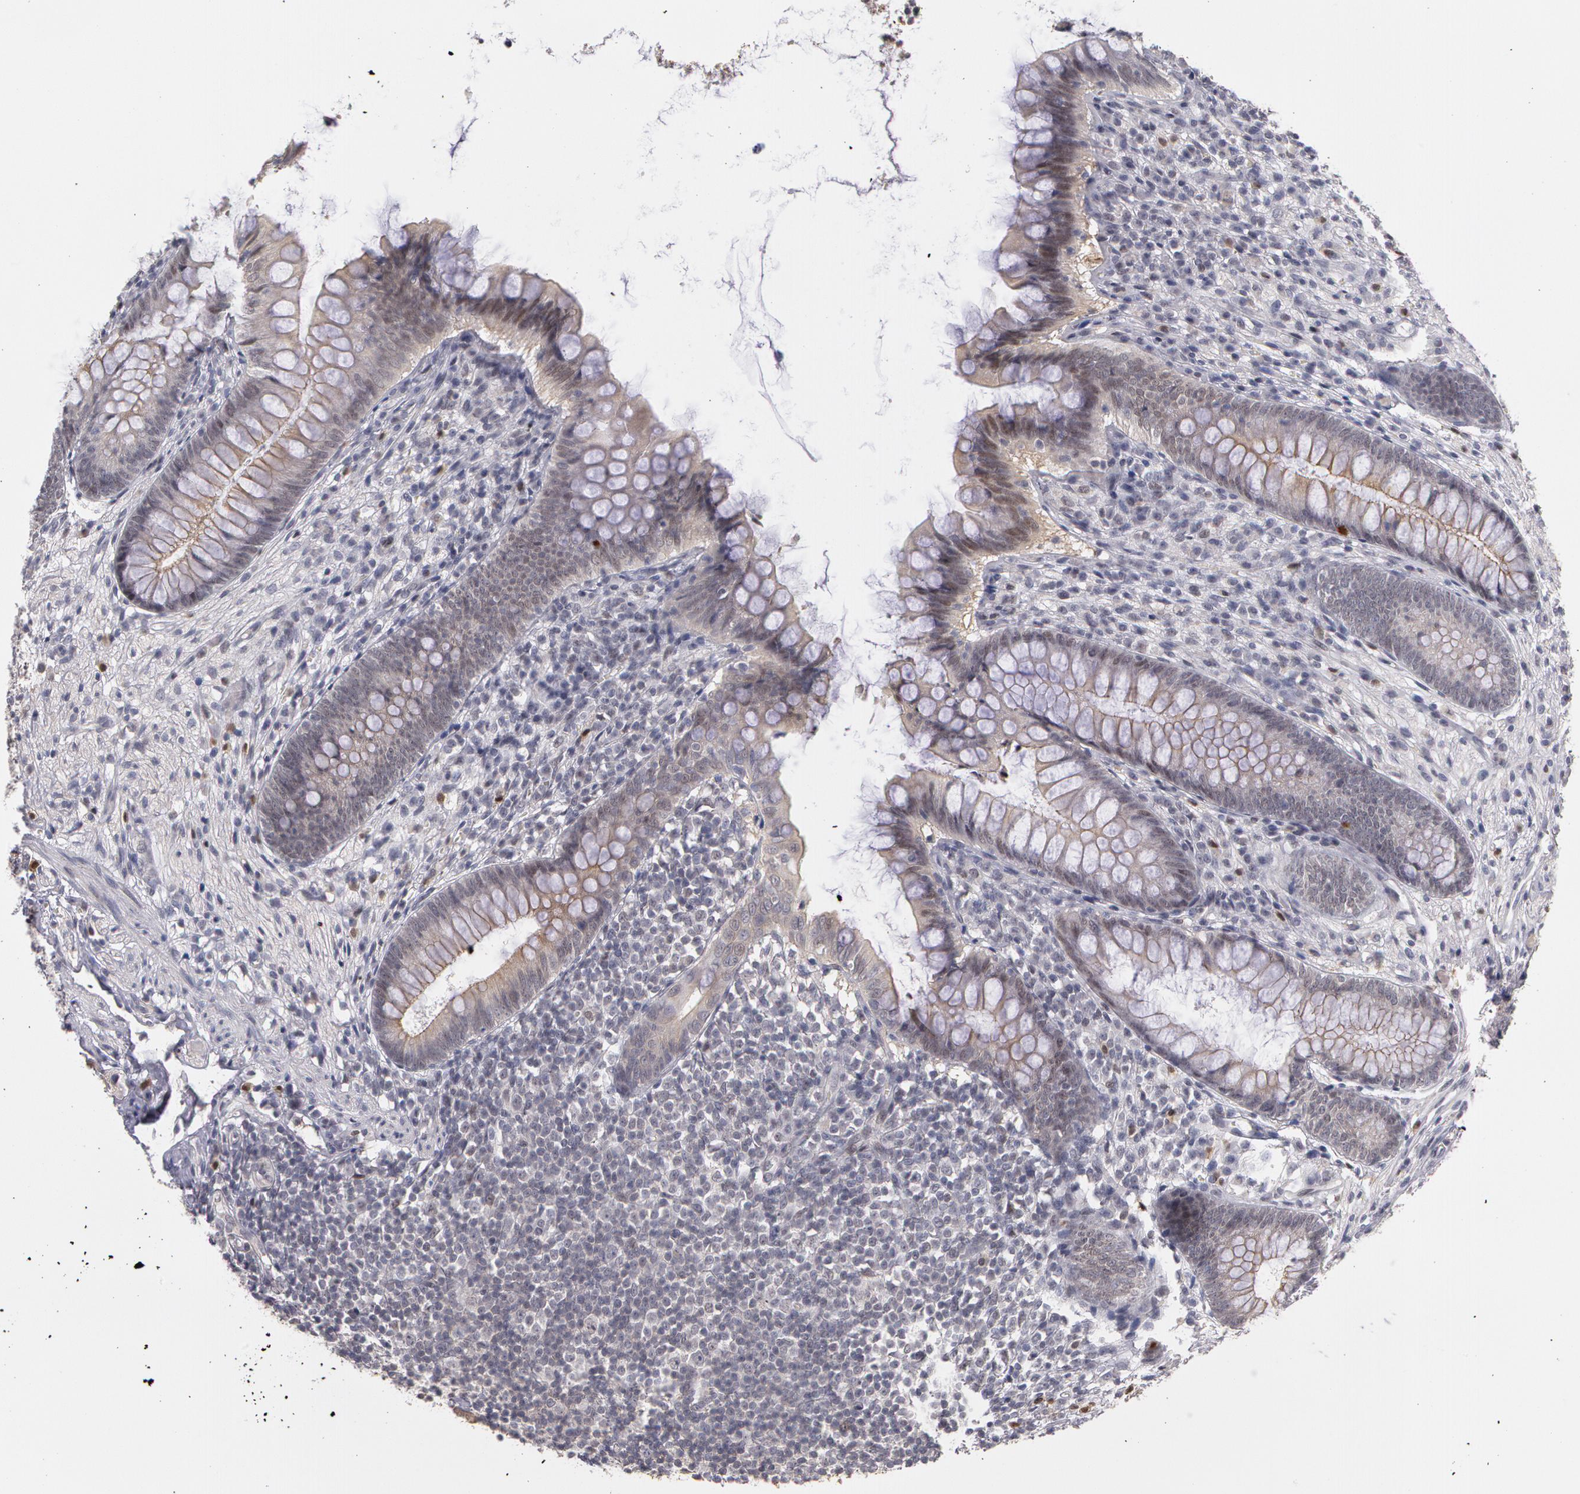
{"staining": {"intensity": "weak", "quantity": "<25%", "location": "nuclear"}, "tissue": "appendix", "cell_type": "Glandular cells", "image_type": "normal", "snomed": [{"axis": "morphology", "description": "Normal tissue, NOS"}, {"axis": "topography", "description": "Appendix"}], "caption": "Immunohistochemical staining of unremarkable appendix demonstrates no significant expression in glandular cells.", "gene": "PRICKLE1", "patient": {"sex": "female", "age": 66}}